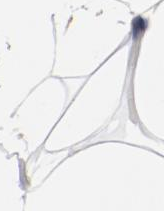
{"staining": {"intensity": "negative", "quantity": "none", "location": "none"}, "tissue": "adipose tissue", "cell_type": "Adipocytes", "image_type": "normal", "snomed": [{"axis": "morphology", "description": "Normal tissue, NOS"}, {"axis": "morphology", "description": "Duct carcinoma"}, {"axis": "topography", "description": "Breast"}, {"axis": "topography", "description": "Adipose tissue"}], "caption": "The histopathology image shows no staining of adipocytes in benign adipose tissue. (DAB (3,3'-diaminobenzidine) IHC with hematoxylin counter stain).", "gene": "ANKLE2", "patient": {"sex": "female", "age": 37}}